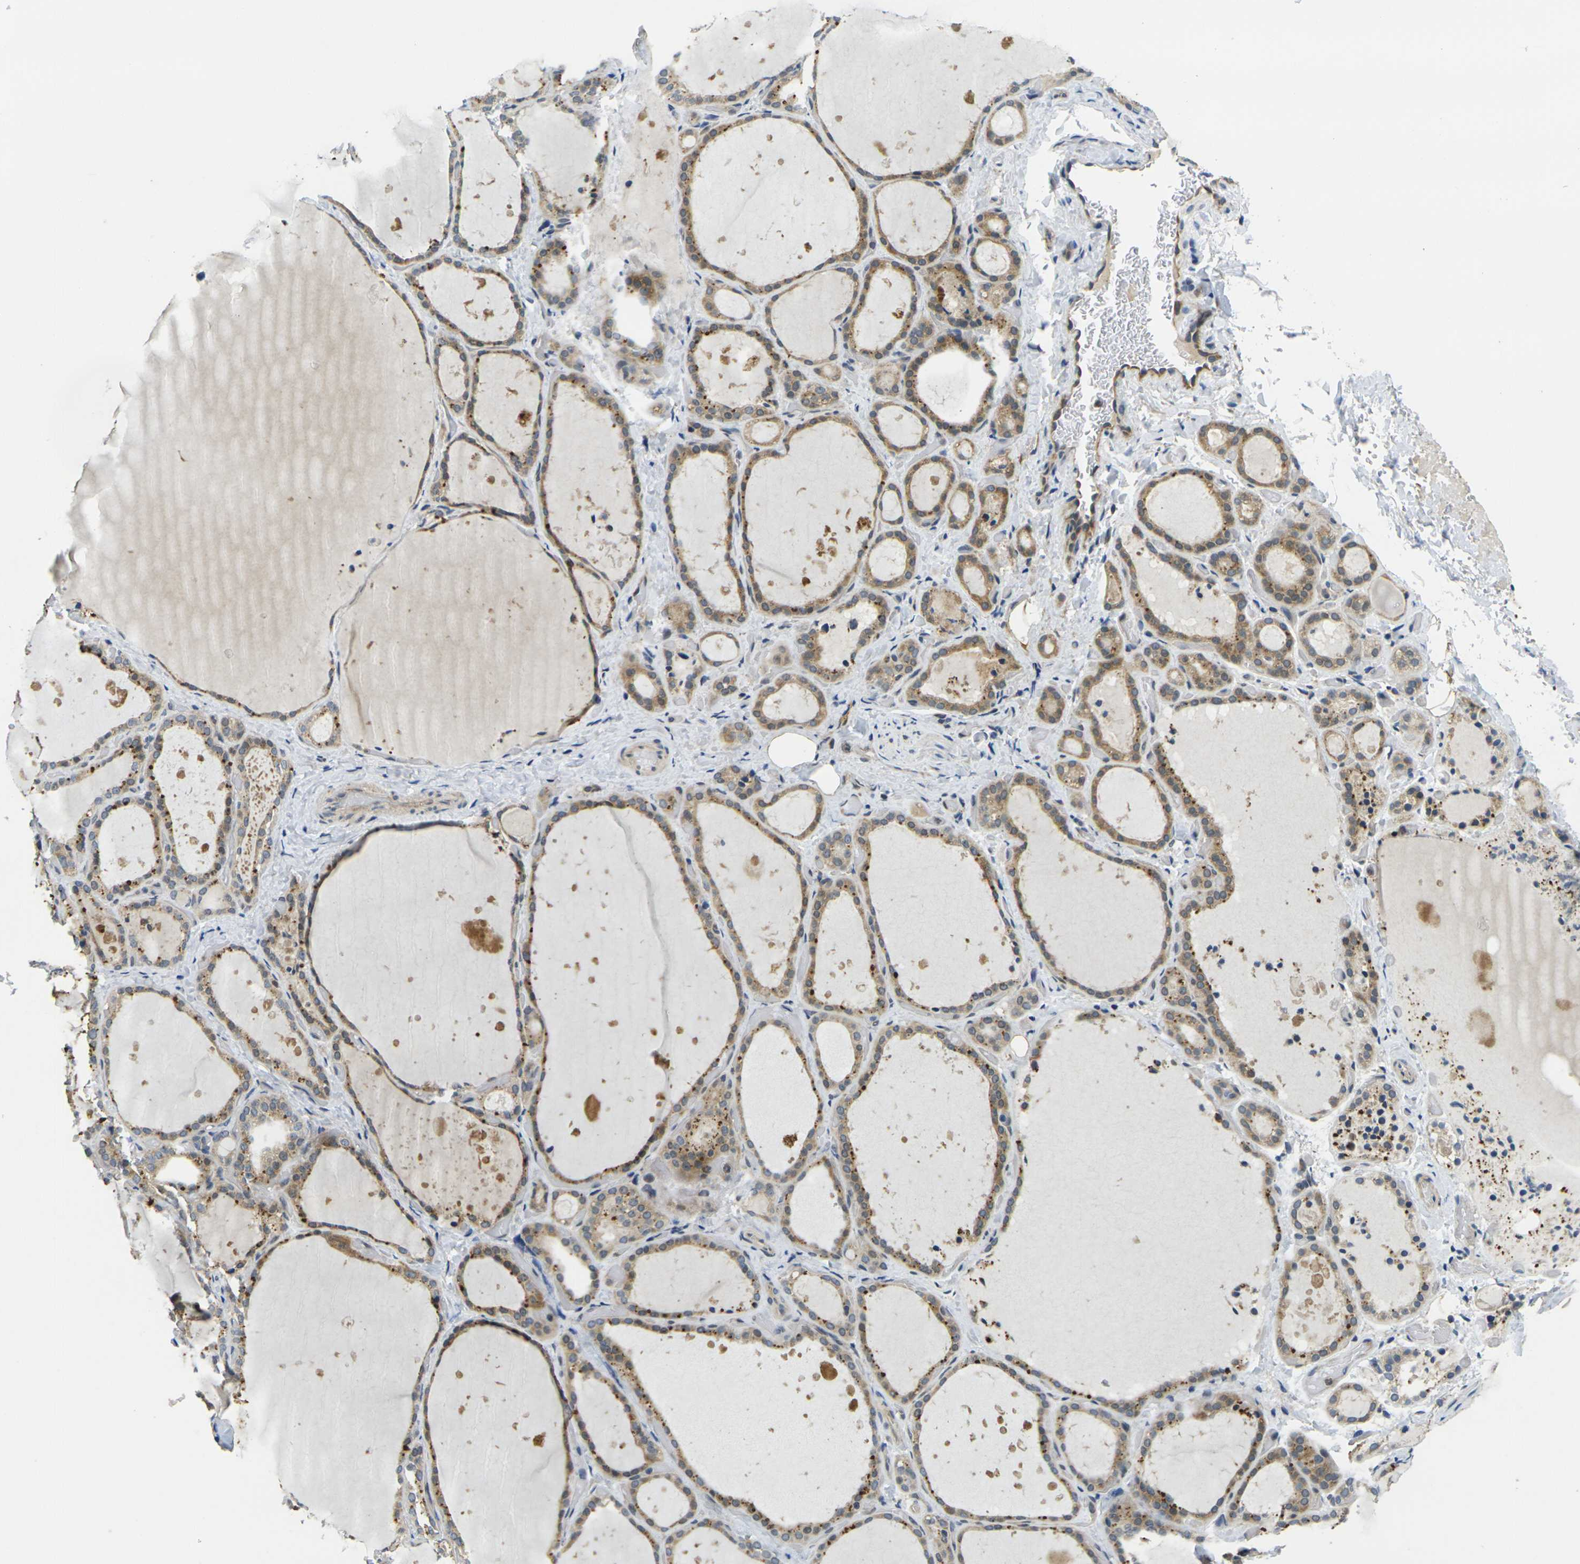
{"staining": {"intensity": "moderate", "quantity": ">75%", "location": "cytoplasmic/membranous"}, "tissue": "thyroid gland", "cell_type": "Glandular cells", "image_type": "normal", "snomed": [{"axis": "morphology", "description": "Normal tissue, NOS"}, {"axis": "topography", "description": "Thyroid gland"}], "caption": "The immunohistochemical stain labels moderate cytoplasmic/membranous staining in glandular cells of normal thyroid gland. Using DAB (3,3'-diaminobenzidine) (brown) and hematoxylin (blue) stains, captured at high magnification using brightfield microscopy.", "gene": "MINAR2", "patient": {"sex": "female", "age": 44}}